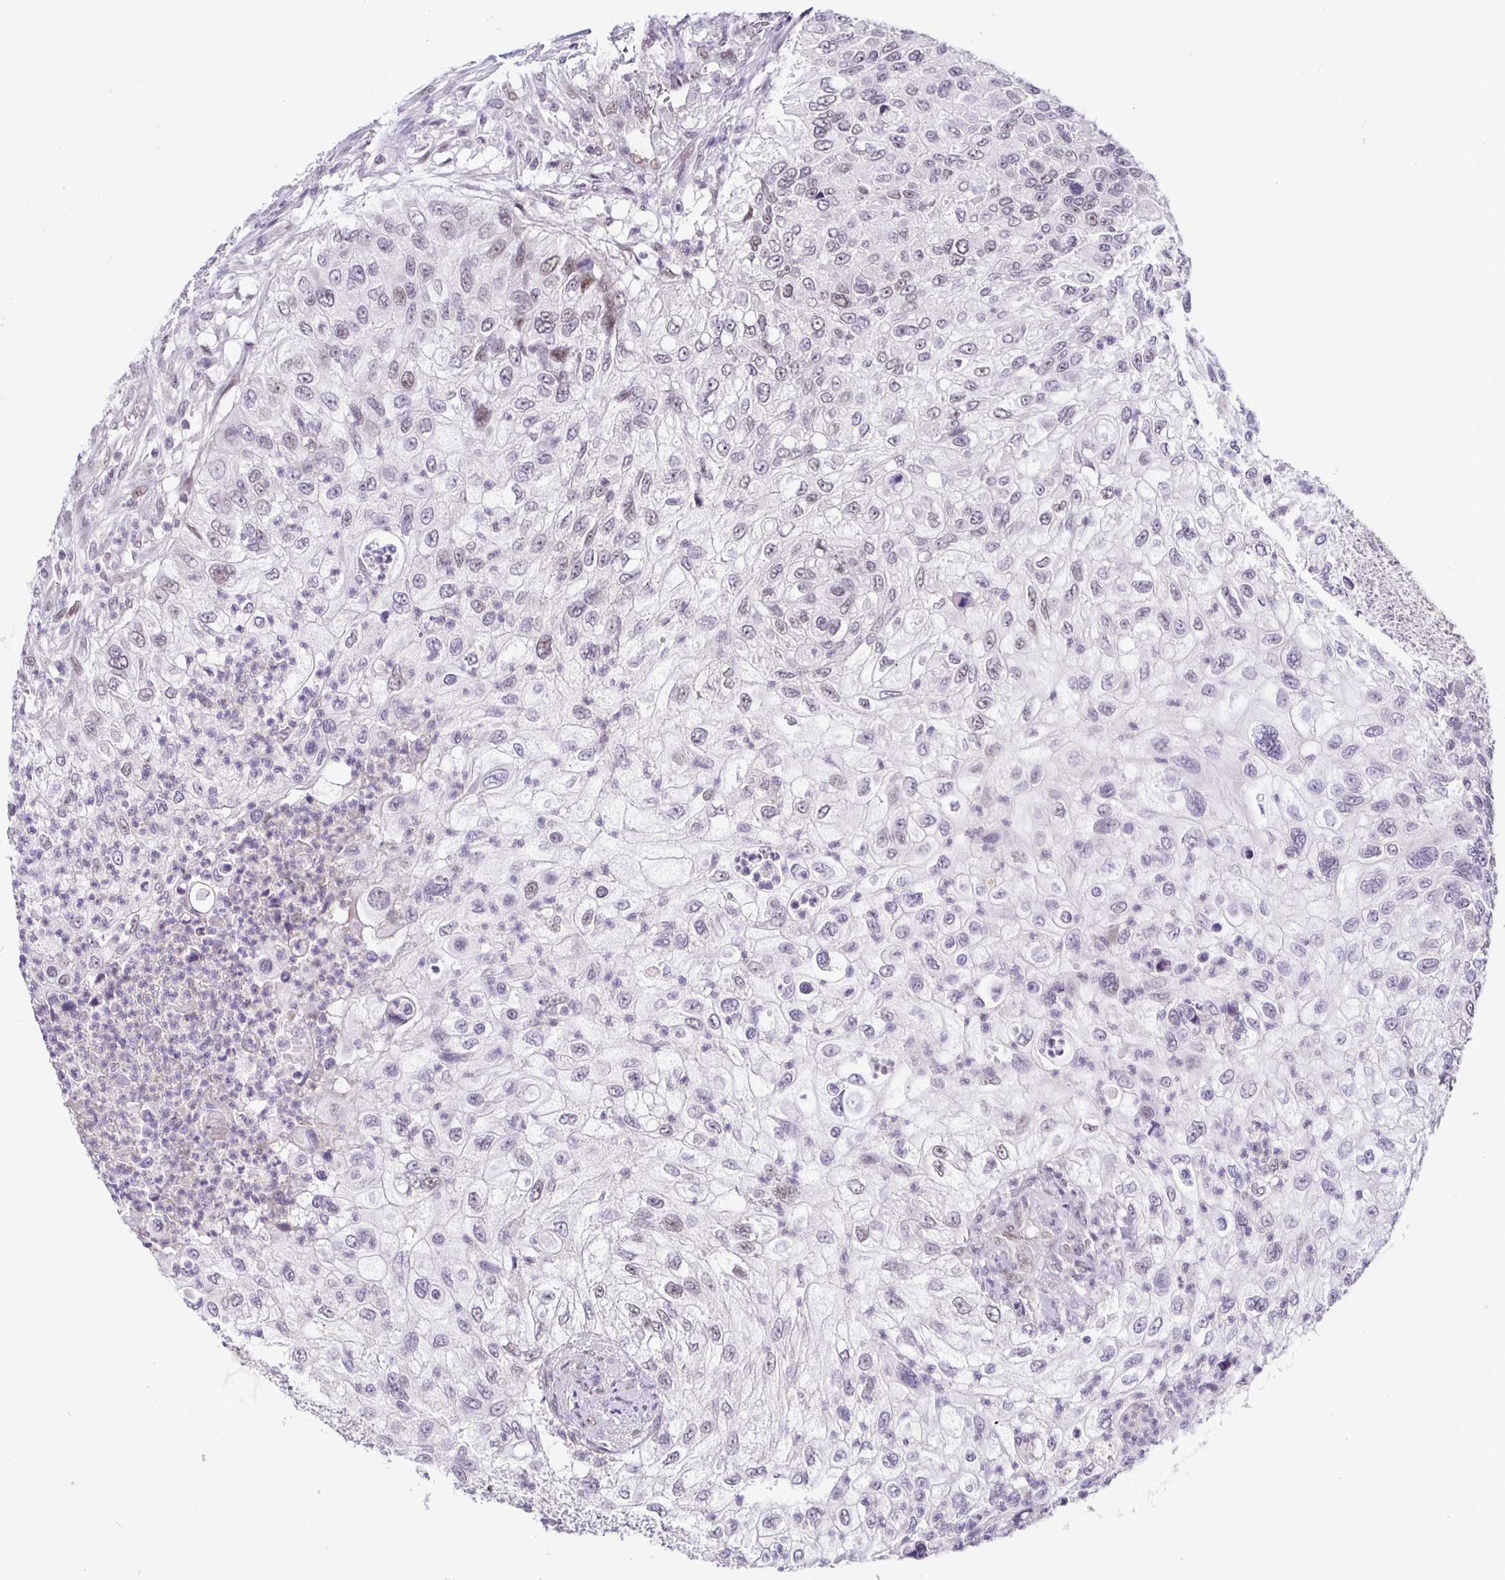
{"staining": {"intensity": "weak", "quantity": "<25%", "location": "nuclear"}, "tissue": "urothelial cancer", "cell_type": "Tumor cells", "image_type": "cancer", "snomed": [{"axis": "morphology", "description": "Urothelial carcinoma, High grade"}, {"axis": "topography", "description": "Urinary bladder"}], "caption": "Immunohistochemistry image of urothelial cancer stained for a protein (brown), which displays no staining in tumor cells.", "gene": "NUP188", "patient": {"sex": "female", "age": 60}}